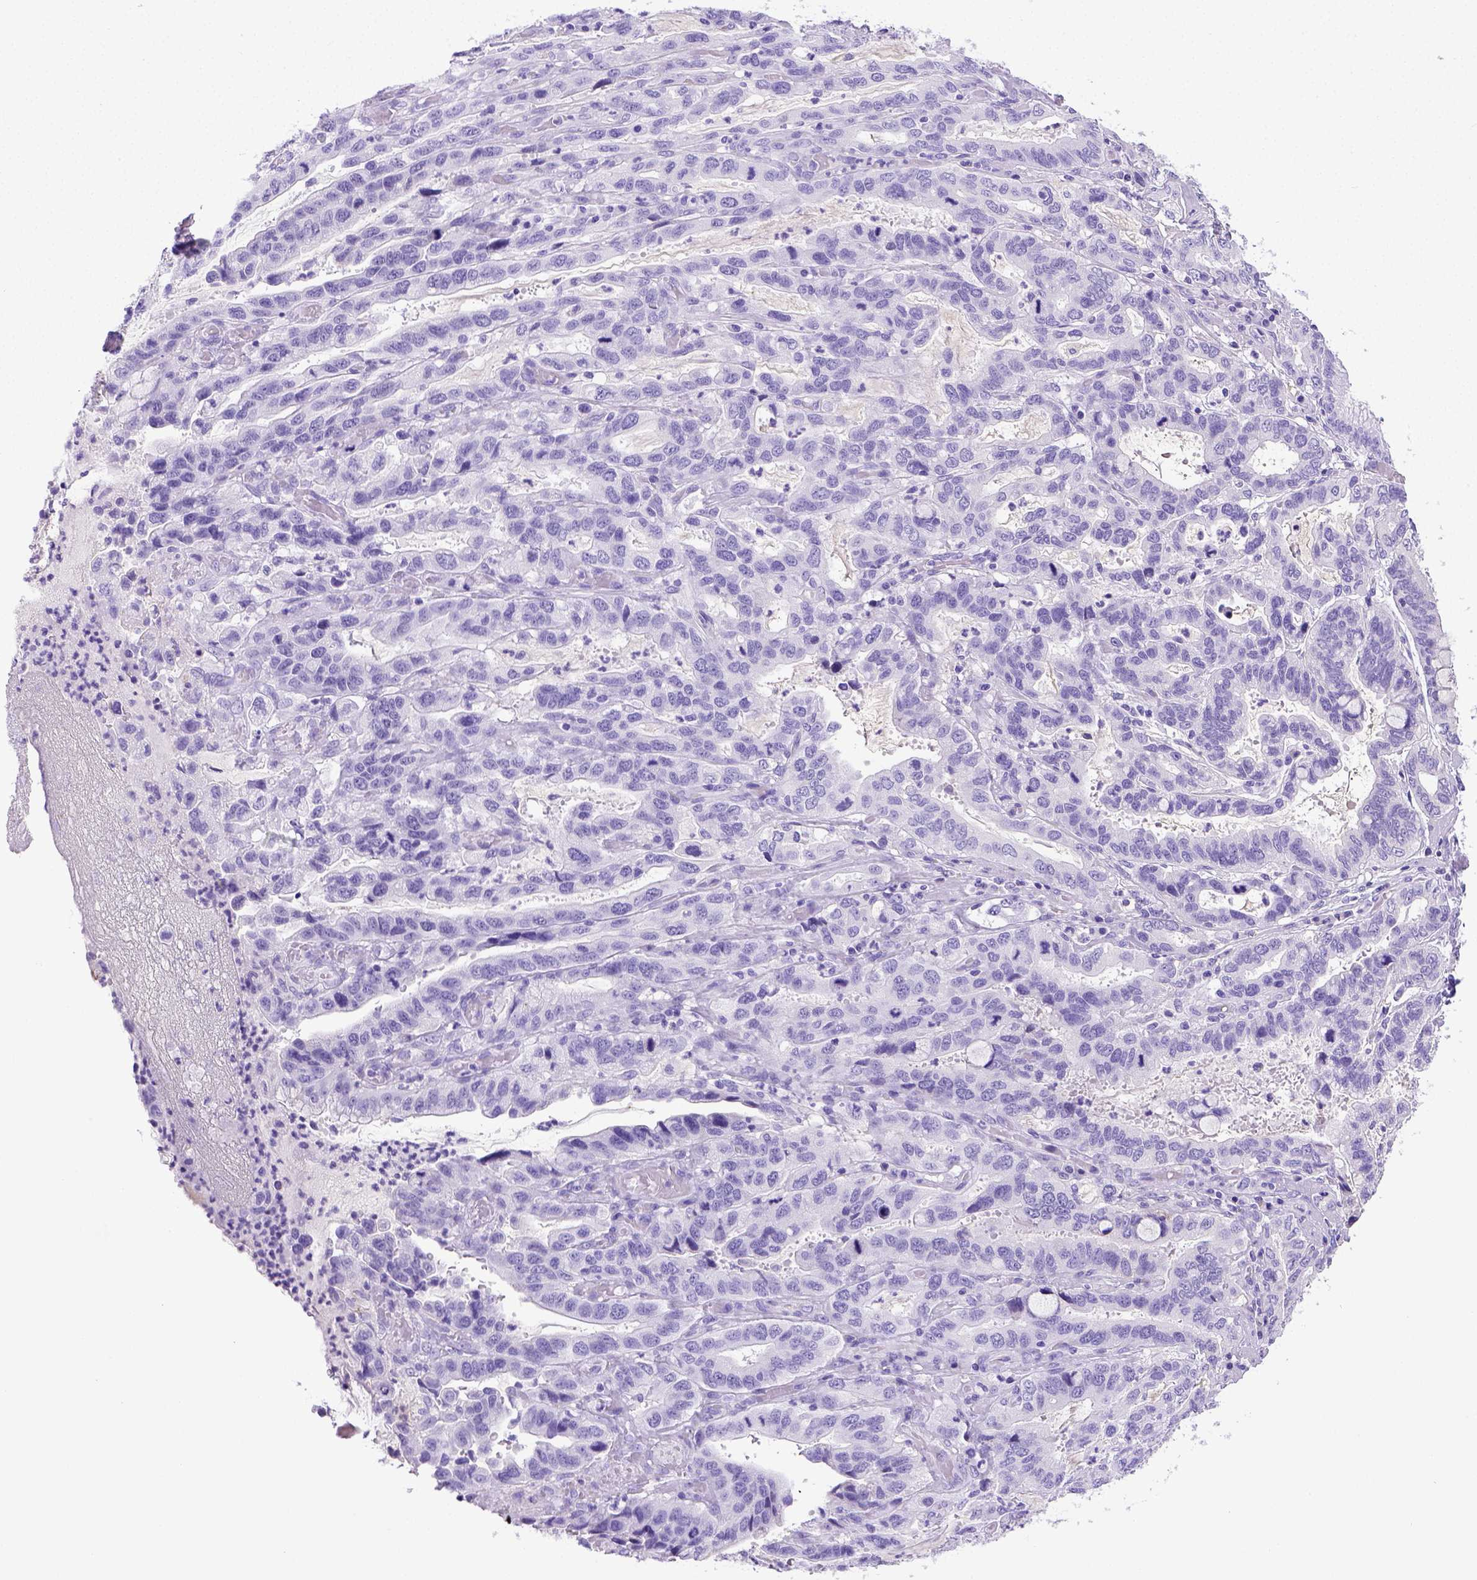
{"staining": {"intensity": "negative", "quantity": "none", "location": "none"}, "tissue": "stomach cancer", "cell_type": "Tumor cells", "image_type": "cancer", "snomed": [{"axis": "morphology", "description": "Adenocarcinoma, NOS"}, {"axis": "topography", "description": "Stomach, lower"}], "caption": "Tumor cells show no significant expression in adenocarcinoma (stomach). (DAB (3,3'-diaminobenzidine) immunohistochemistry with hematoxylin counter stain).", "gene": "ITIH4", "patient": {"sex": "female", "age": 76}}